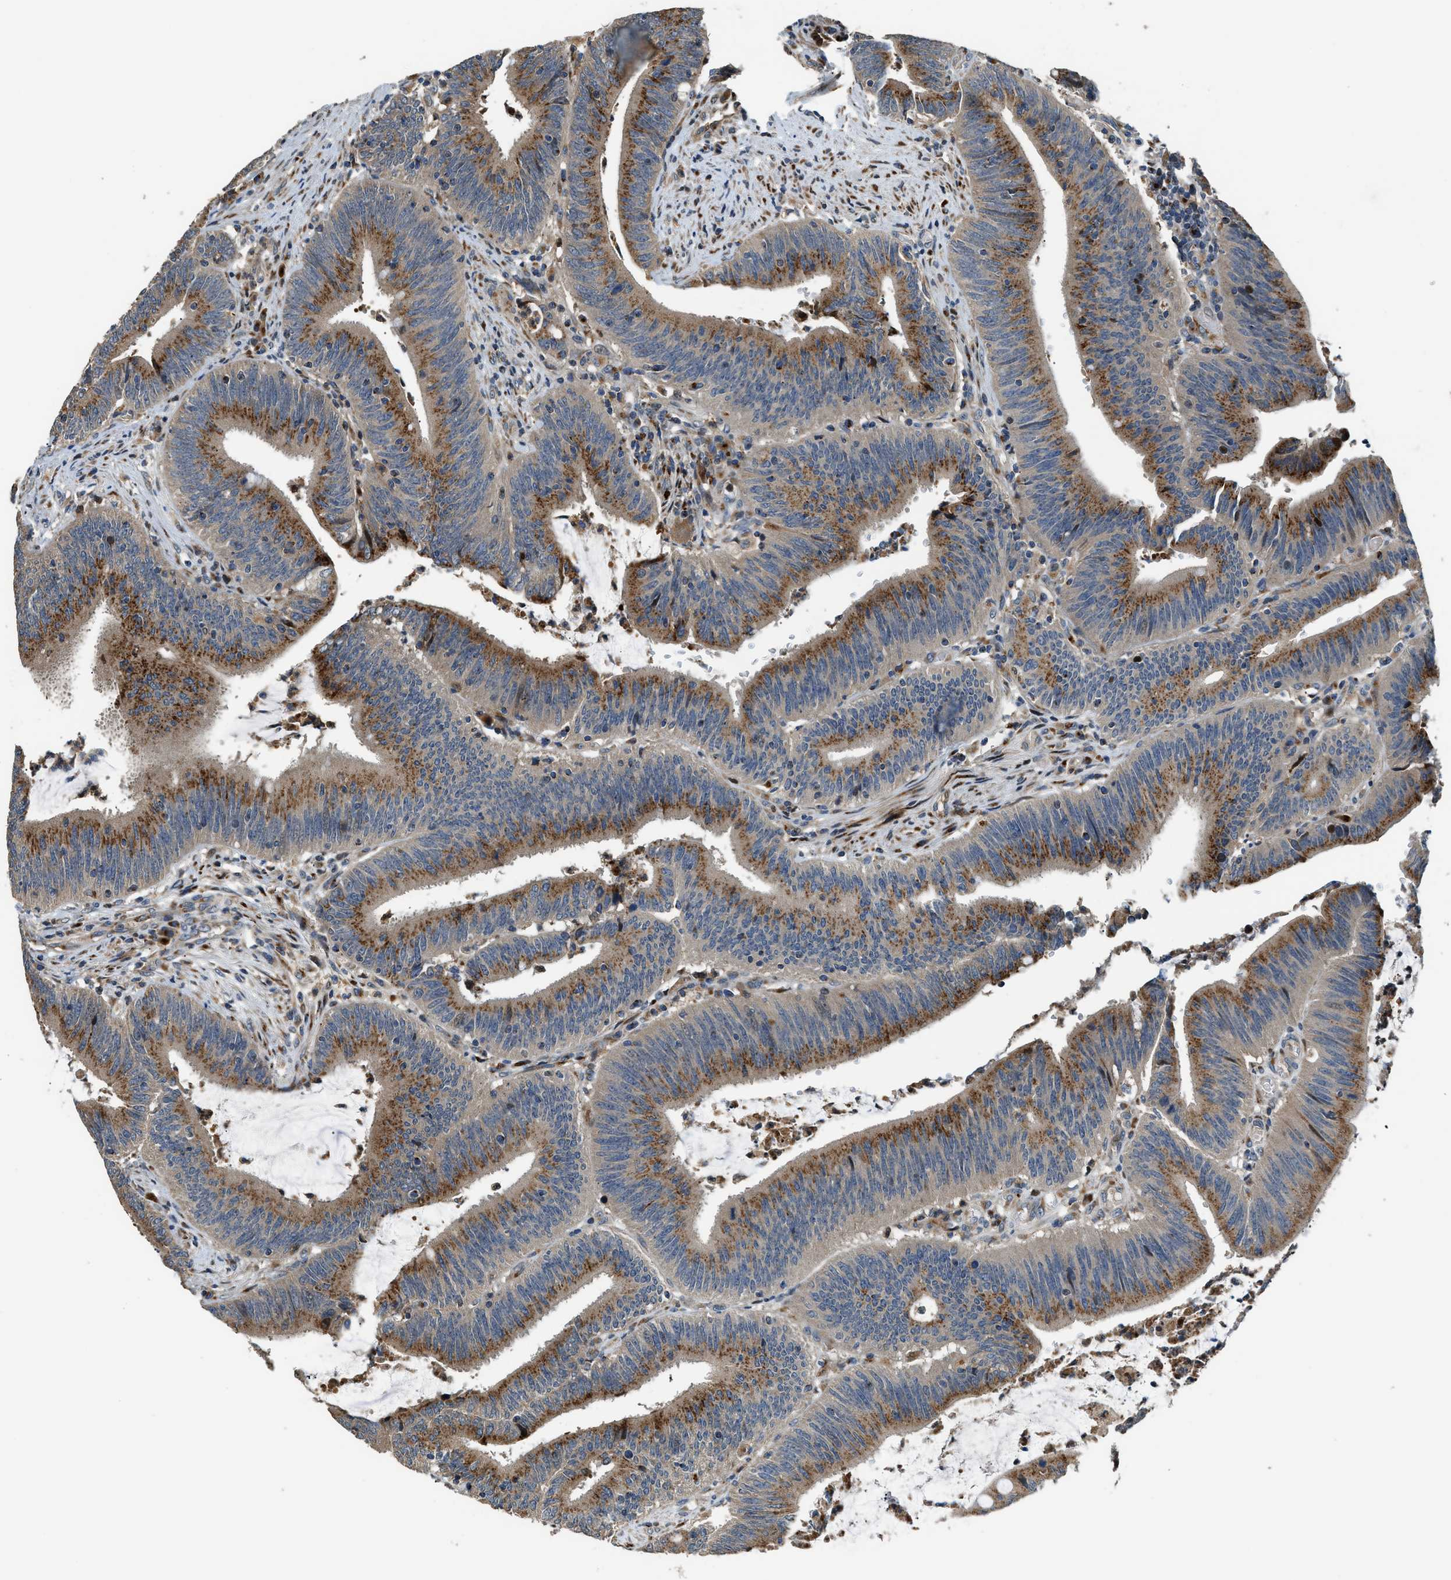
{"staining": {"intensity": "moderate", "quantity": ">75%", "location": "cytoplasmic/membranous"}, "tissue": "colorectal cancer", "cell_type": "Tumor cells", "image_type": "cancer", "snomed": [{"axis": "morphology", "description": "Normal tissue, NOS"}, {"axis": "morphology", "description": "Adenocarcinoma, NOS"}, {"axis": "topography", "description": "Rectum"}], "caption": "Colorectal cancer was stained to show a protein in brown. There is medium levels of moderate cytoplasmic/membranous positivity in about >75% of tumor cells.", "gene": "FUT8", "patient": {"sex": "female", "age": 66}}